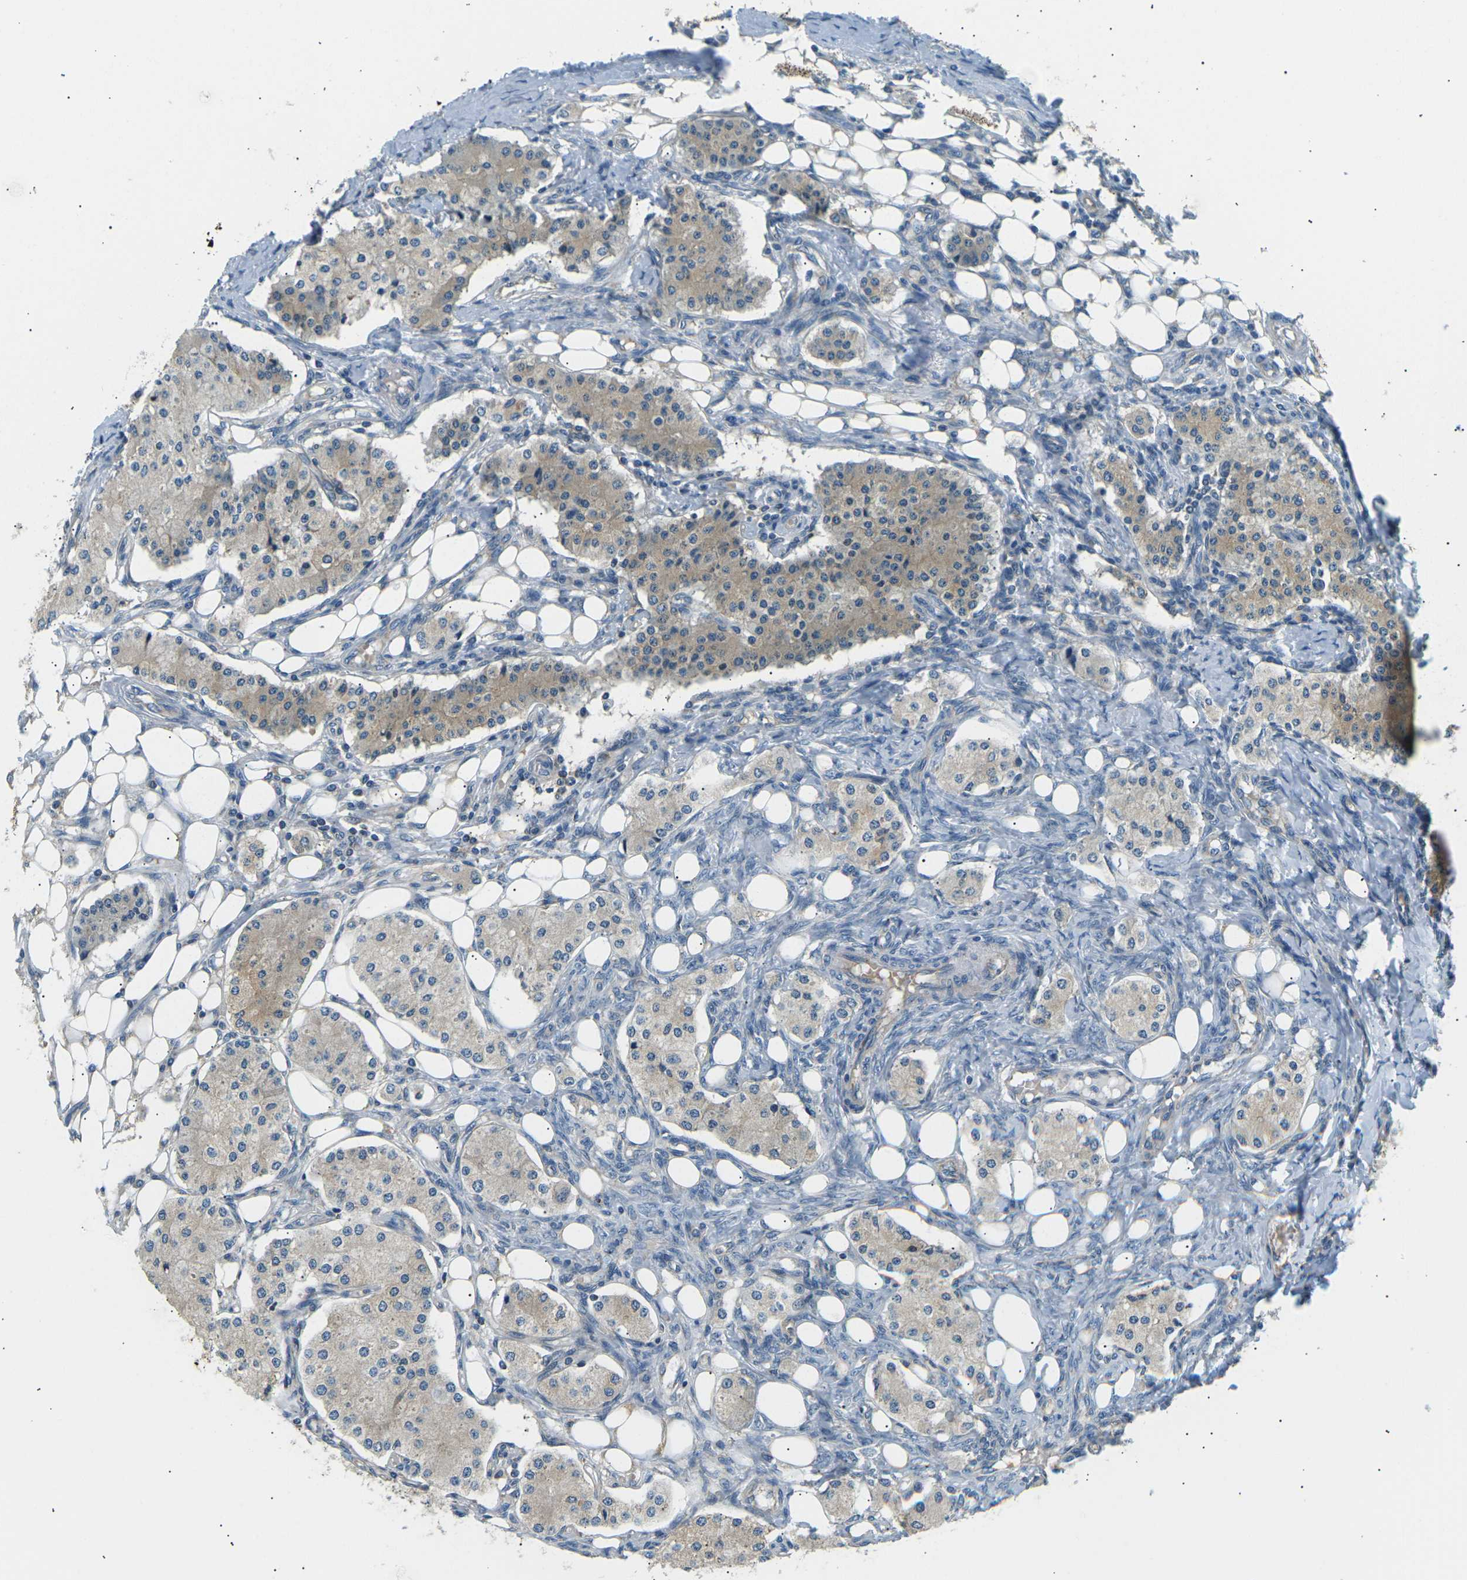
{"staining": {"intensity": "moderate", "quantity": ">75%", "location": "cytoplasmic/membranous"}, "tissue": "carcinoid", "cell_type": "Tumor cells", "image_type": "cancer", "snomed": [{"axis": "morphology", "description": "Carcinoid, malignant, NOS"}, {"axis": "topography", "description": "Colon"}], "caption": "Carcinoid tissue demonstrates moderate cytoplasmic/membranous staining in approximately >75% of tumor cells, visualized by immunohistochemistry.", "gene": "TBC1D8", "patient": {"sex": "female", "age": 52}}